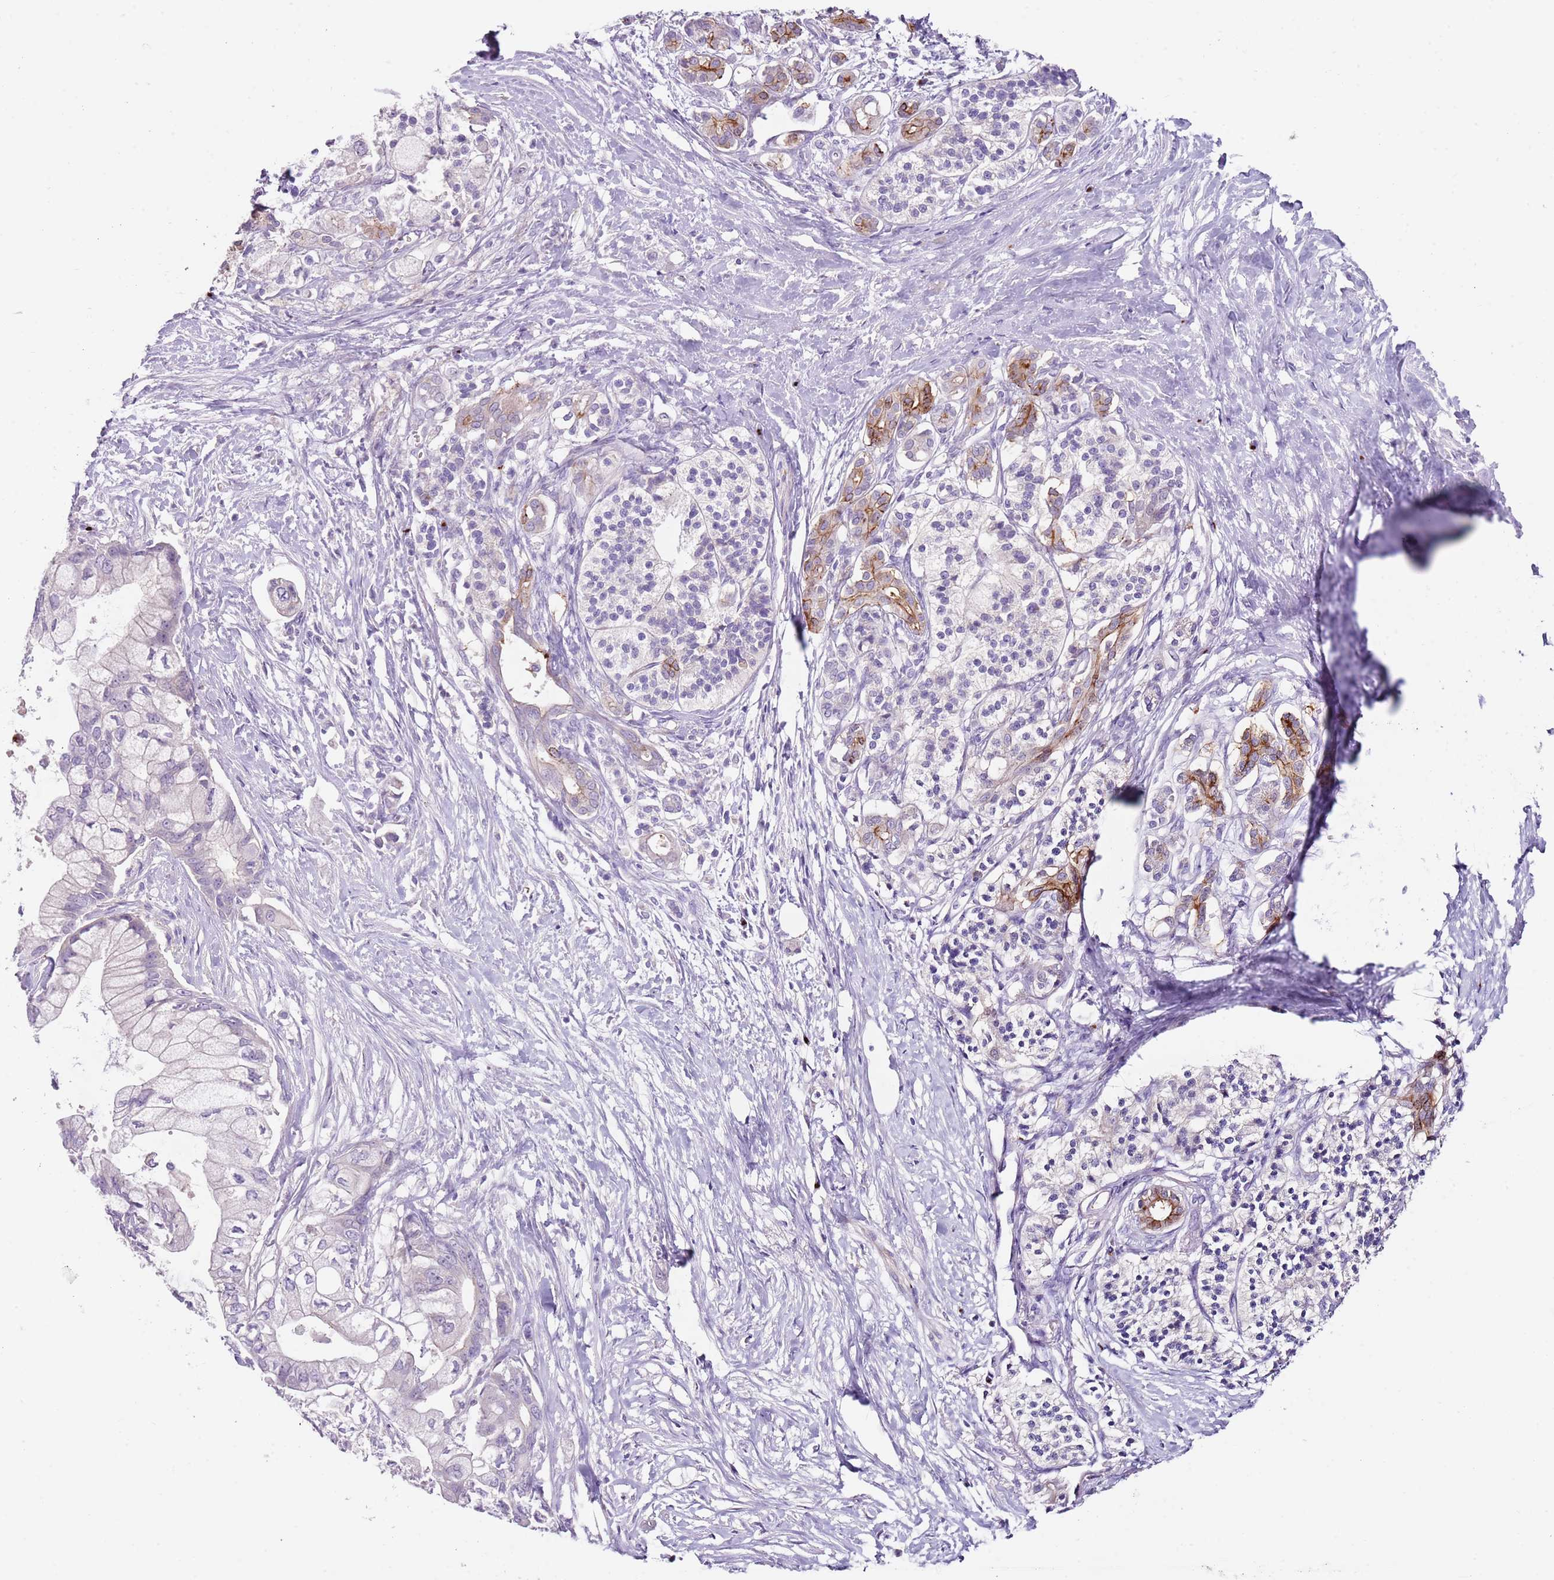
{"staining": {"intensity": "weak", "quantity": "<25%", "location": "cytoplasmic/membranous"}, "tissue": "pancreatic cancer", "cell_type": "Tumor cells", "image_type": "cancer", "snomed": [{"axis": "morphology", "description": "Adenocarcinoma, NOS"}, {"axis": "topography", "description": "Pancreas"}], "caption": "Micrograph shows no significant protein staining in tumor cells of pancreatic cancer.", "gene": "C2CD3", "patient": {"sex": "male", "age": 68}}